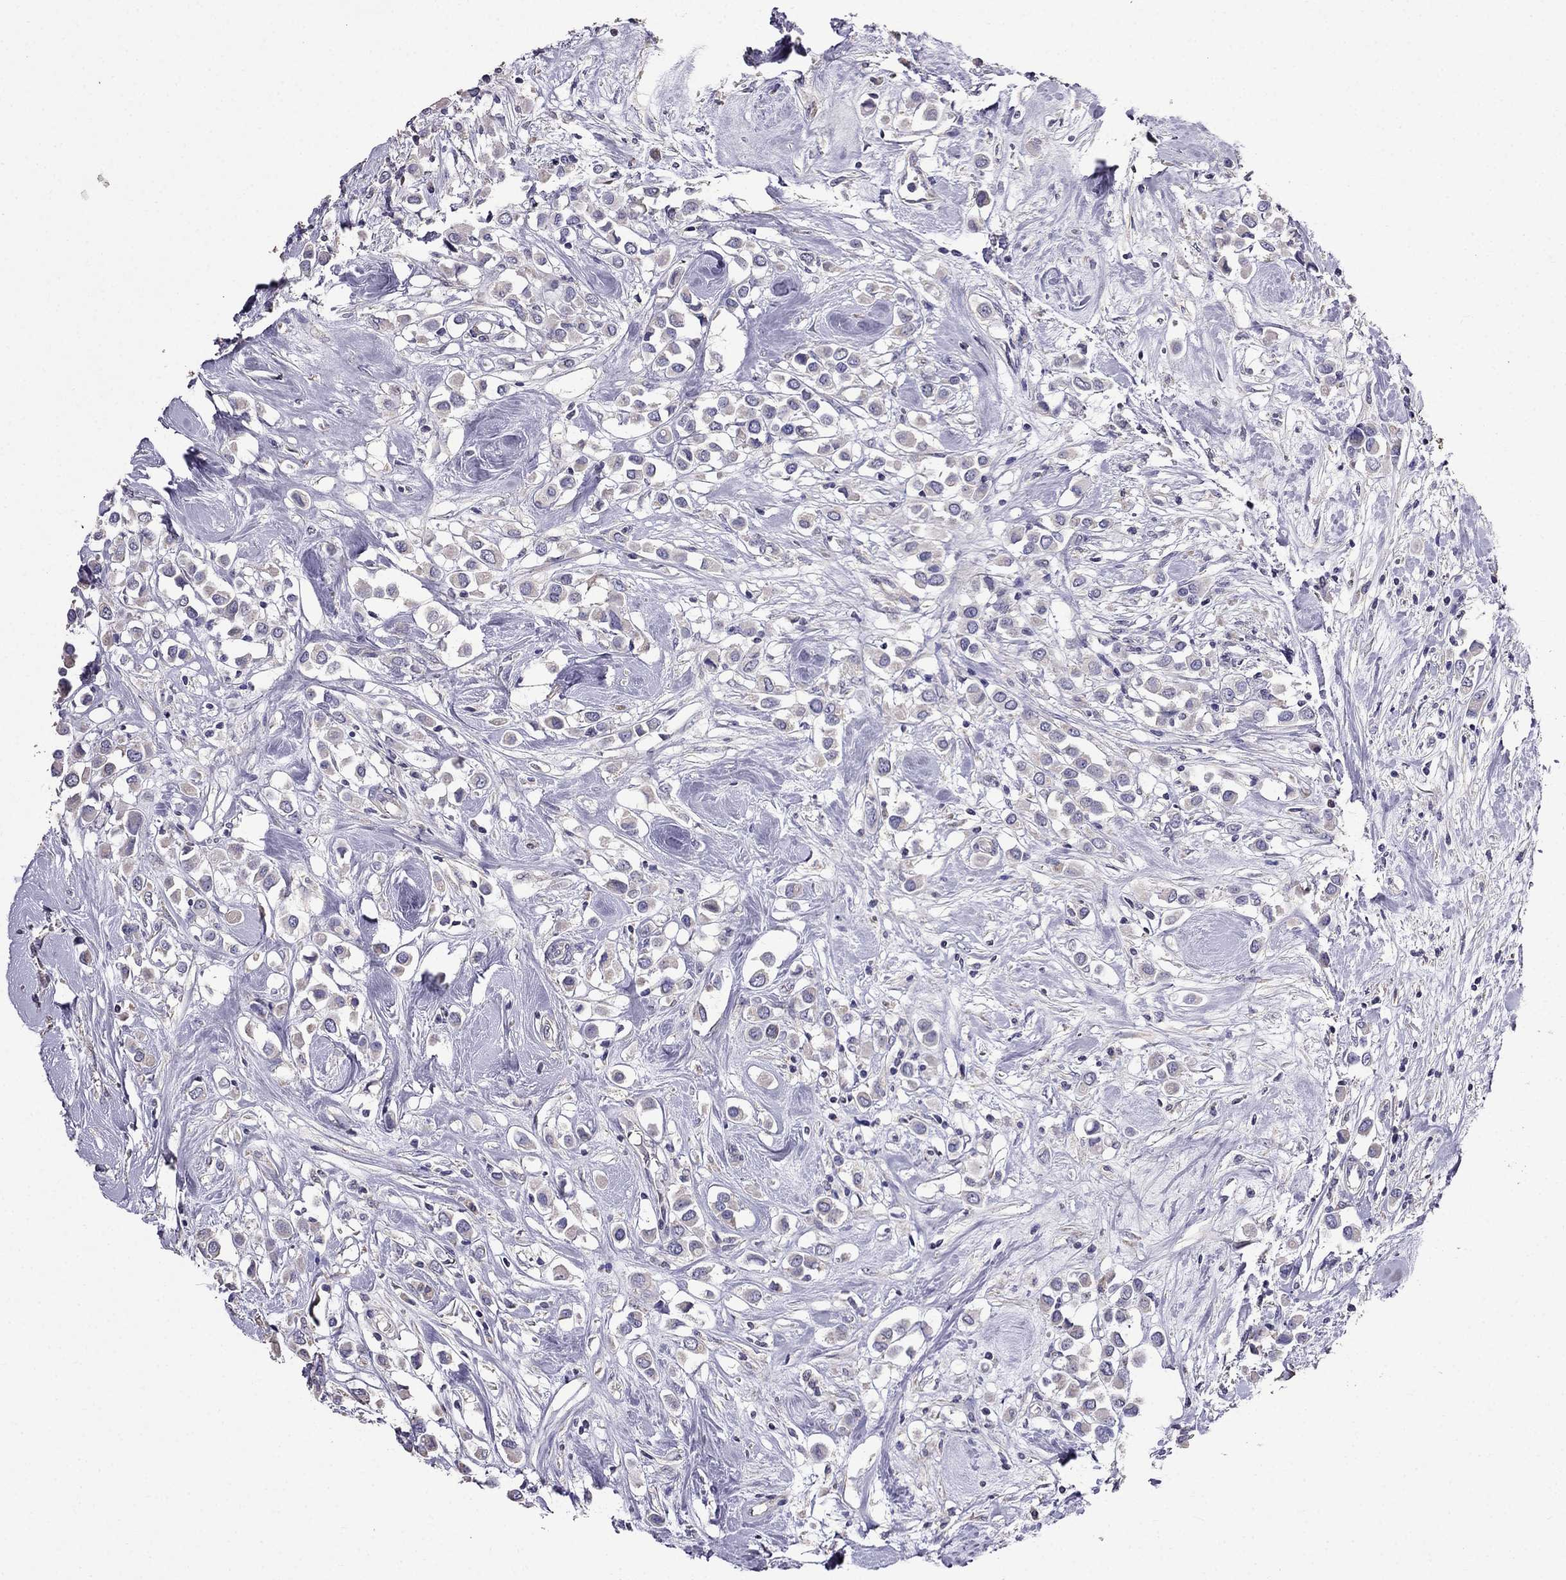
{"staining": {"intensity": "negative", "quantity": "none", "location": "none"}, "tissue": "breast cancer", "cell_type": "Tumor cells", "image_type": "cancer", "snomed": [{"axis": "morphology", "description": "Duct carcinoma"}, {"axis": "topography", "description": "Breast"}], "caption": "IHC of human breast cancer (invasive ductal carcinoma) exhibits no expression in tumor cells.", "gene": "AK5", "patient": {"sex": "female", "age": 61}}